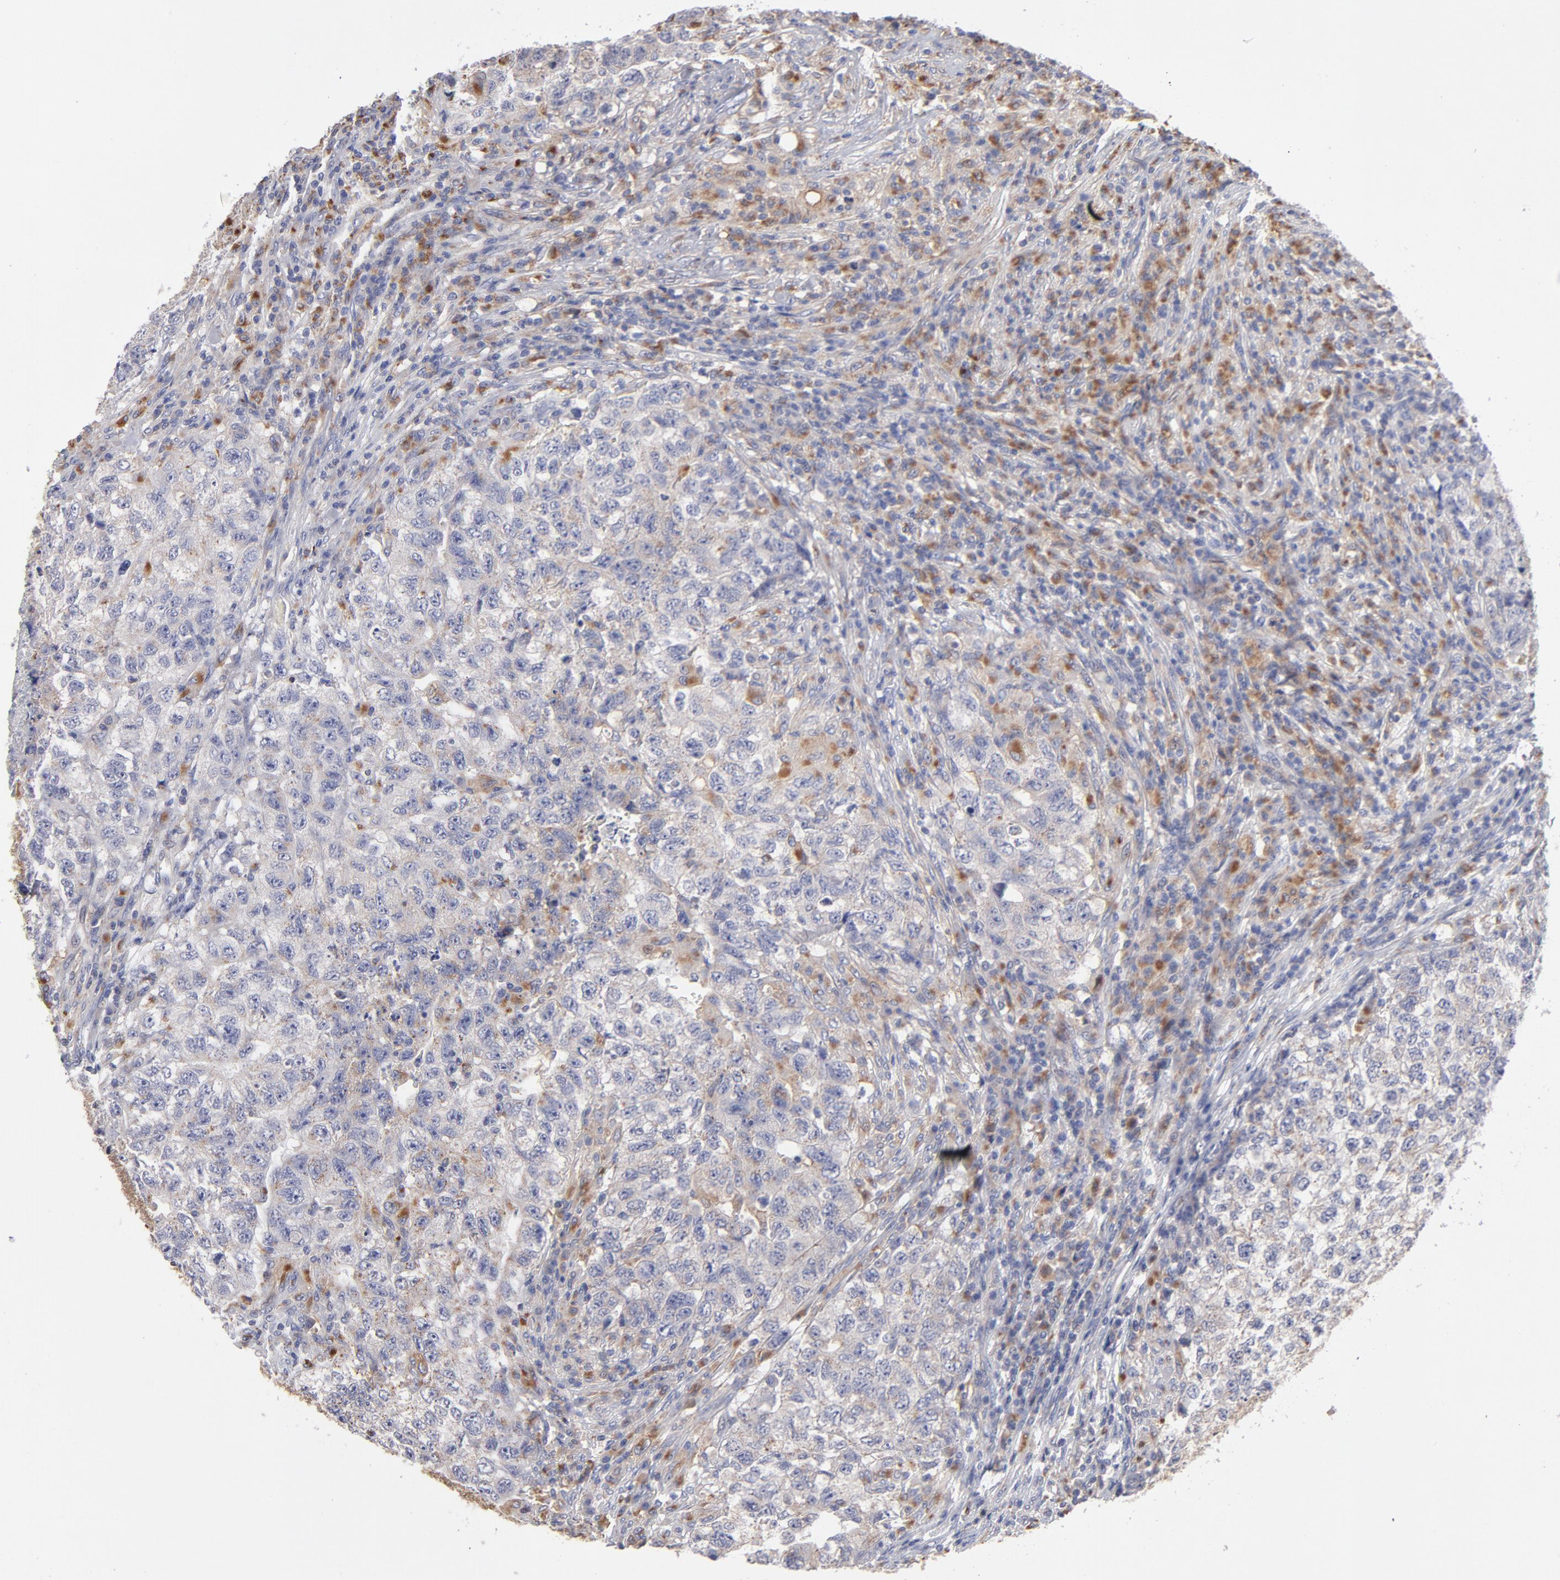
{"staining": {"intensity": "weak", "quantity": "<25%", "location": "cytoplasmic/membranous"}, "tissue": "testis cancer", "cell_type": "Tumor cells", "image_type": "cancer", "snomed": [{"axis": "morphology", "description": "Carcinoma, Embryonal, NOS"}, {"axis": "topography", "description": "Testis"}], "caption": "IHC histopathology image of neoplastic tissue: human embryonal carcinoma (testis) stained with DAB (3,3'-diaminobenzidine) displays no significant protein expression in tumor cells.", "gene": "RRAGB", "patient": {"sex": "male", "age": 21}}